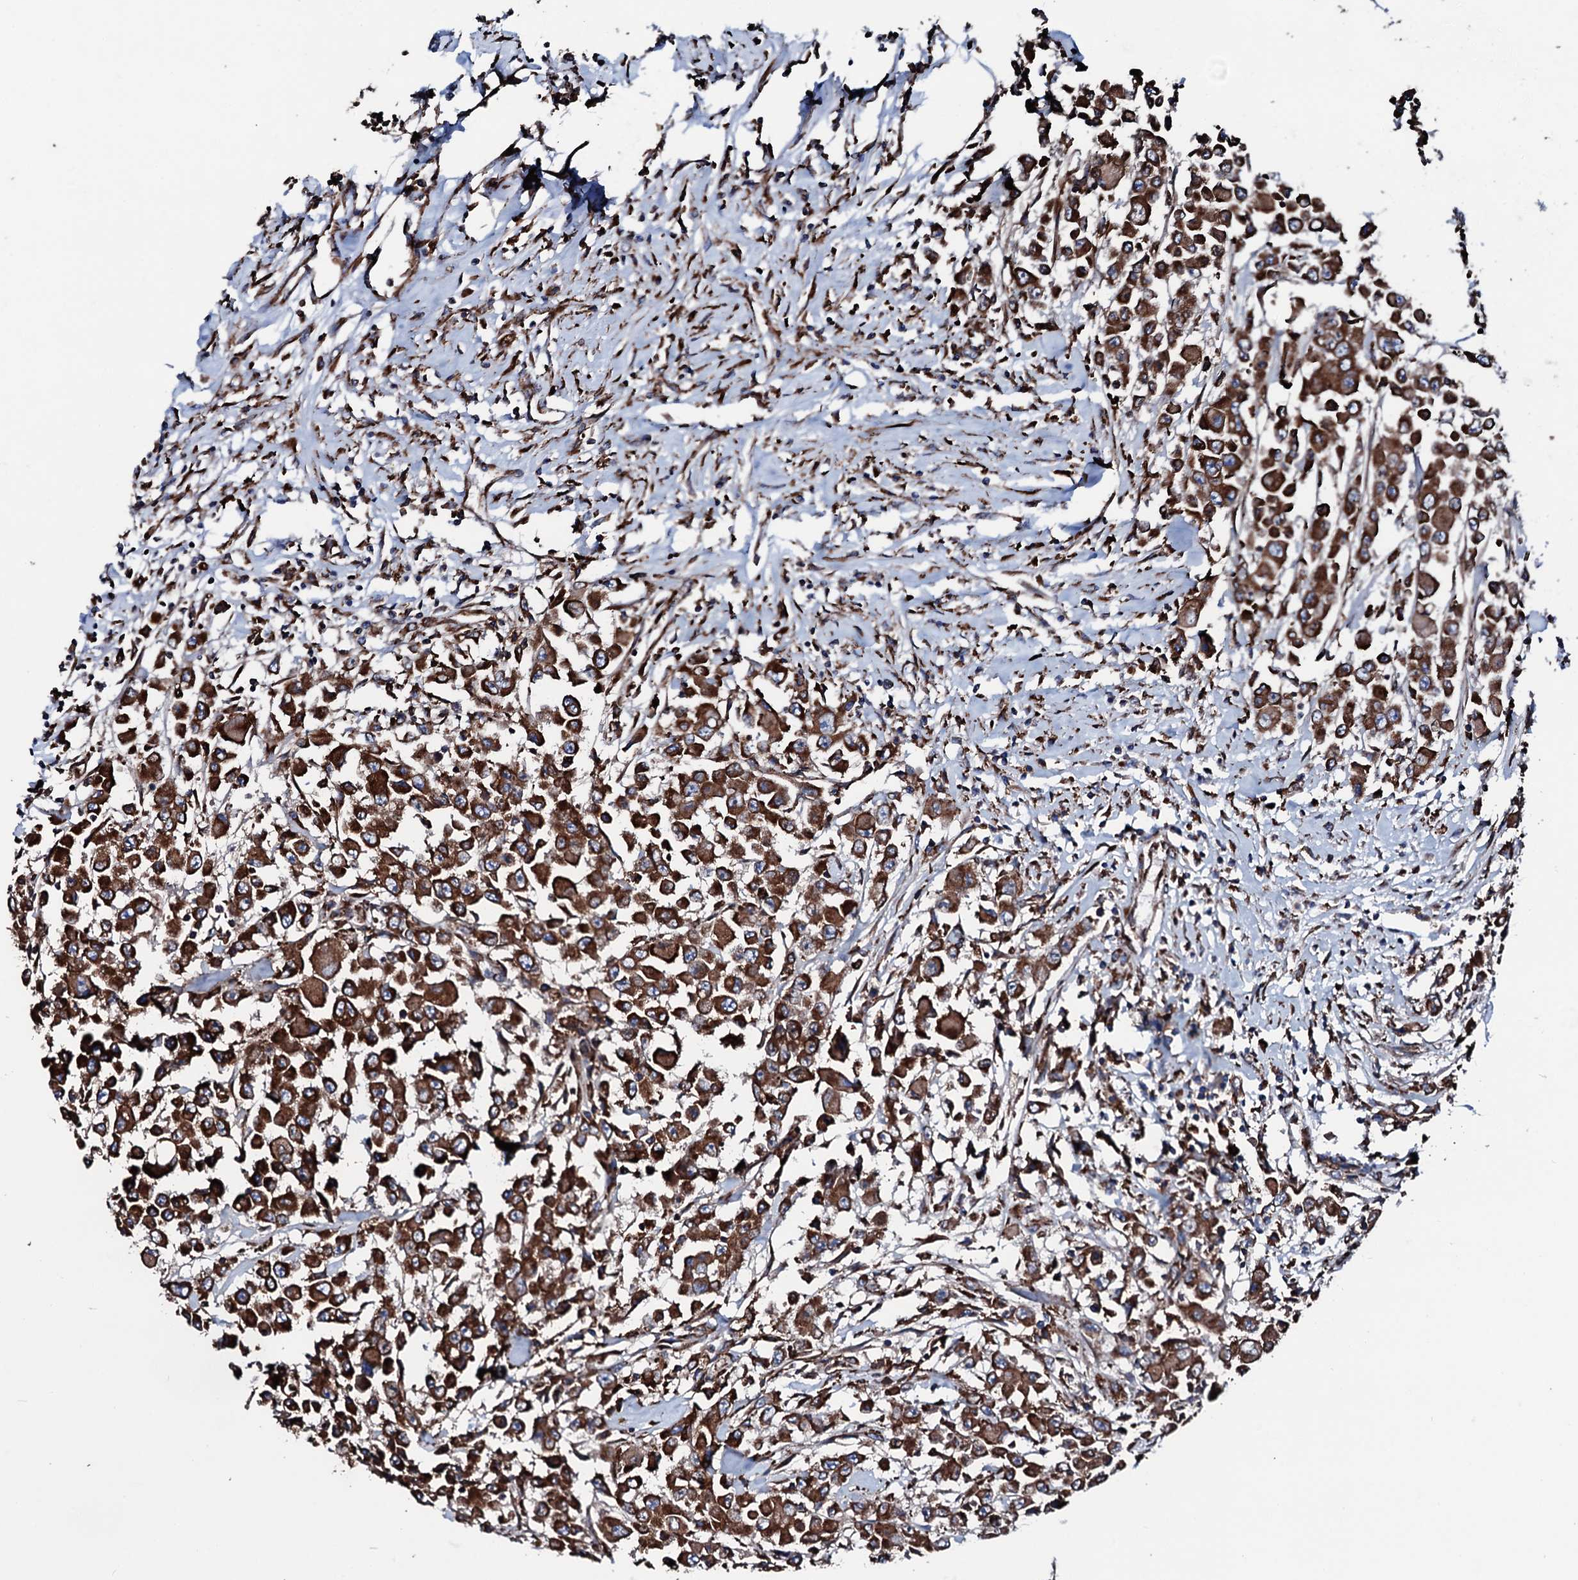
{"staining": {"intensity": "strong", "quantity": ">75%", "location": "cytoplasmic/membranous"}, "tissue": "colorectal cancer", "cell_type": "Tumor cells", "image_type": "cancer", "snomed": [{"axis": "morphology", "description": "Adenocarcinoma, NOS"}, {"axis": "topography", "description": "Colon"}], "caption": "Colorectal adenocarcinoma stained with a brown dye displays strong cytoplasmic/membranous positive positivity in approximately >75% of tumor cells.", "gene": "AMDHD1", "patient": {"sex": "male", "age": 51}}